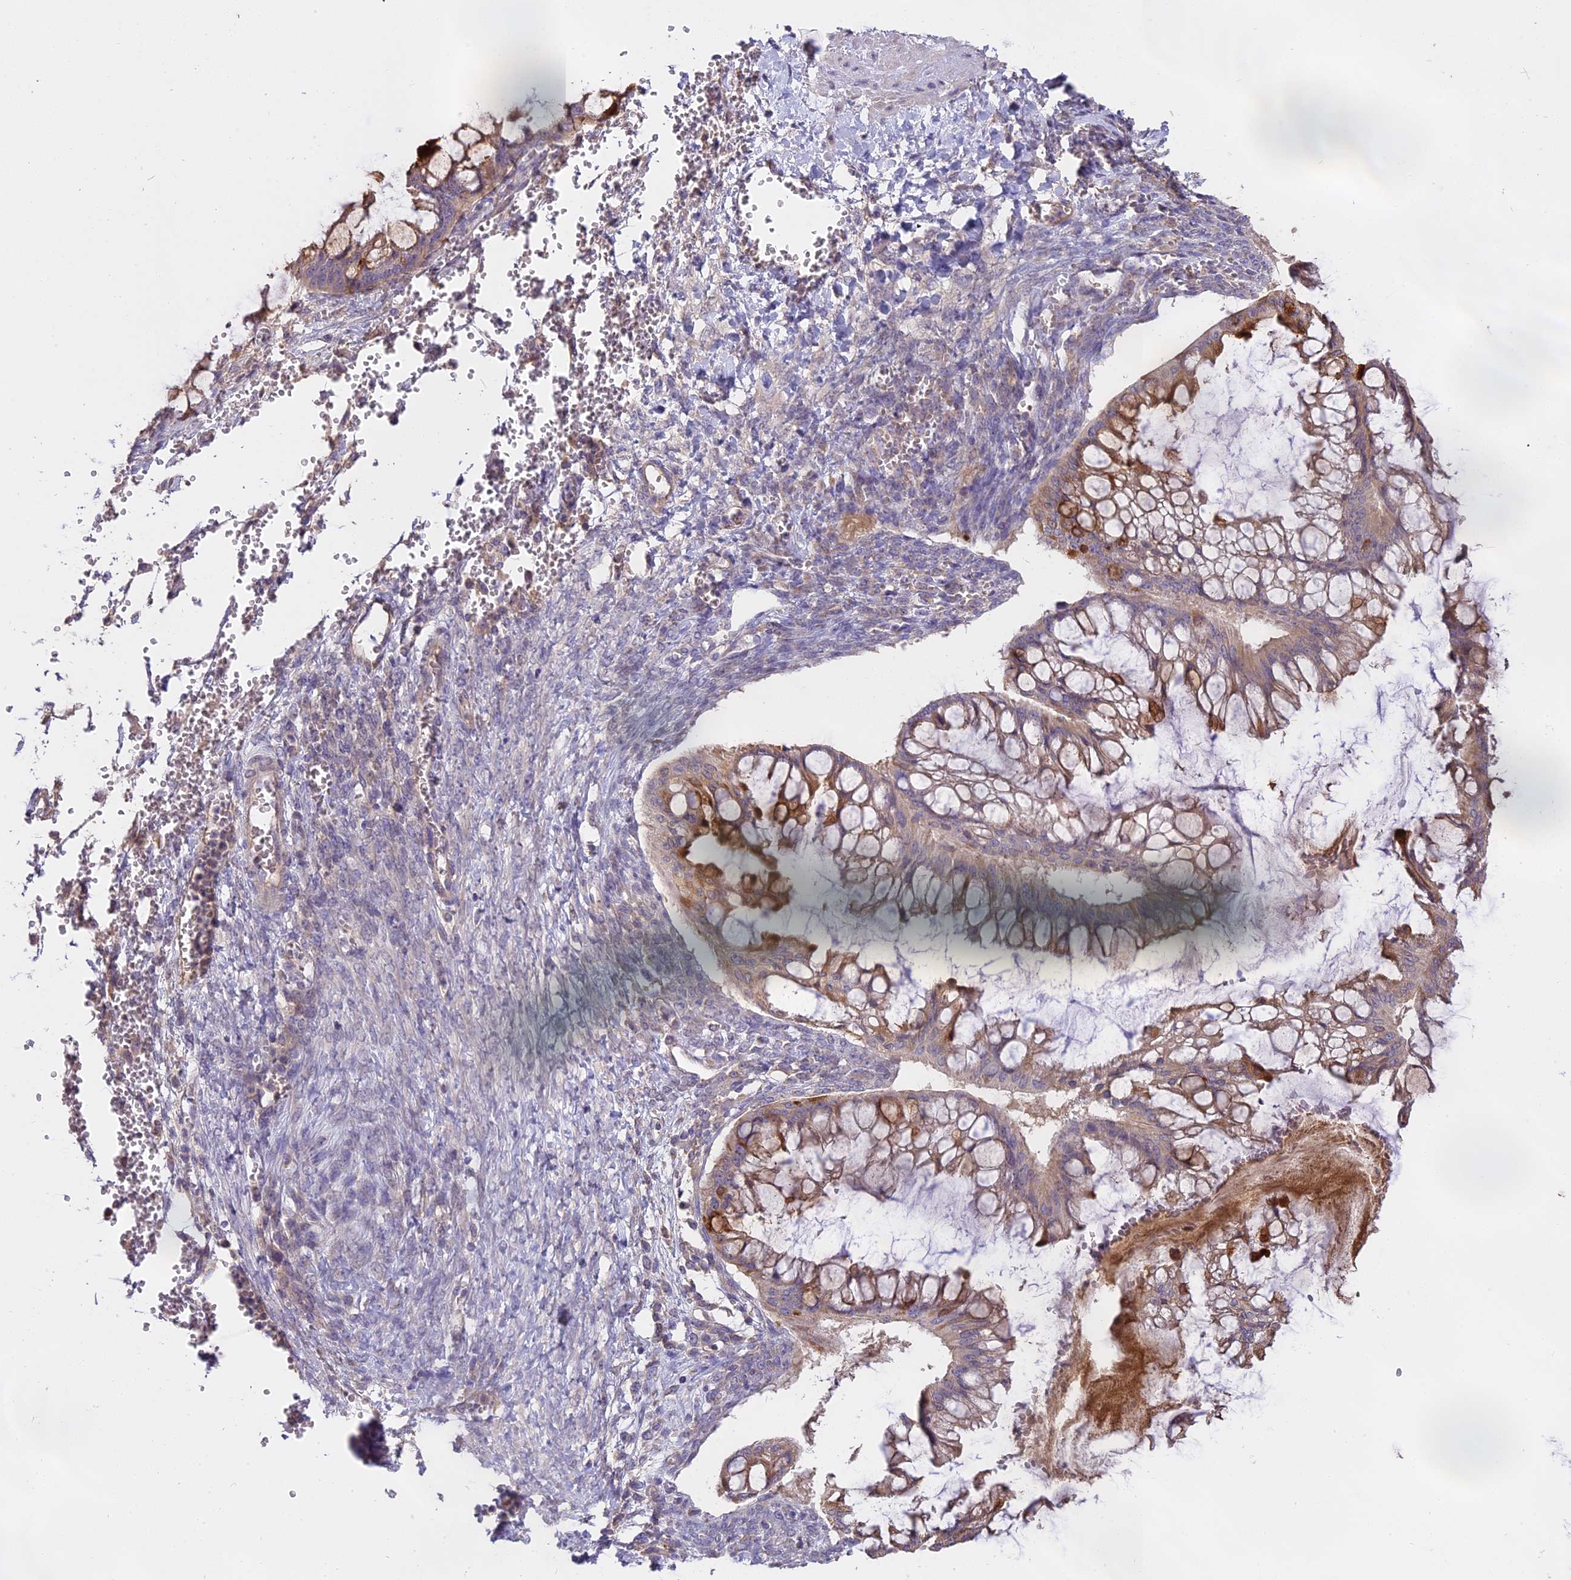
{"staining": {"intensity": "weak", "quantity": "25%-75%", "location": "cytoplasmic/membranous"}, "tissue": "ovarian cancer", "cell_type": "Tumor cells", "image_type": "cancer", "snomed": [{"axis": "morphology", "description": "Cystadenocarcinoma, mucinous, NOS"}, {"axis": "topography", "description": "Ovary"}], "caption": "Ovarian mucinous cystadenocarcinoma stained with a protein marker shows weak staining in tumor cells.", "gene": "WFDC2", "patient": {"sex": "female", "age": 73}}